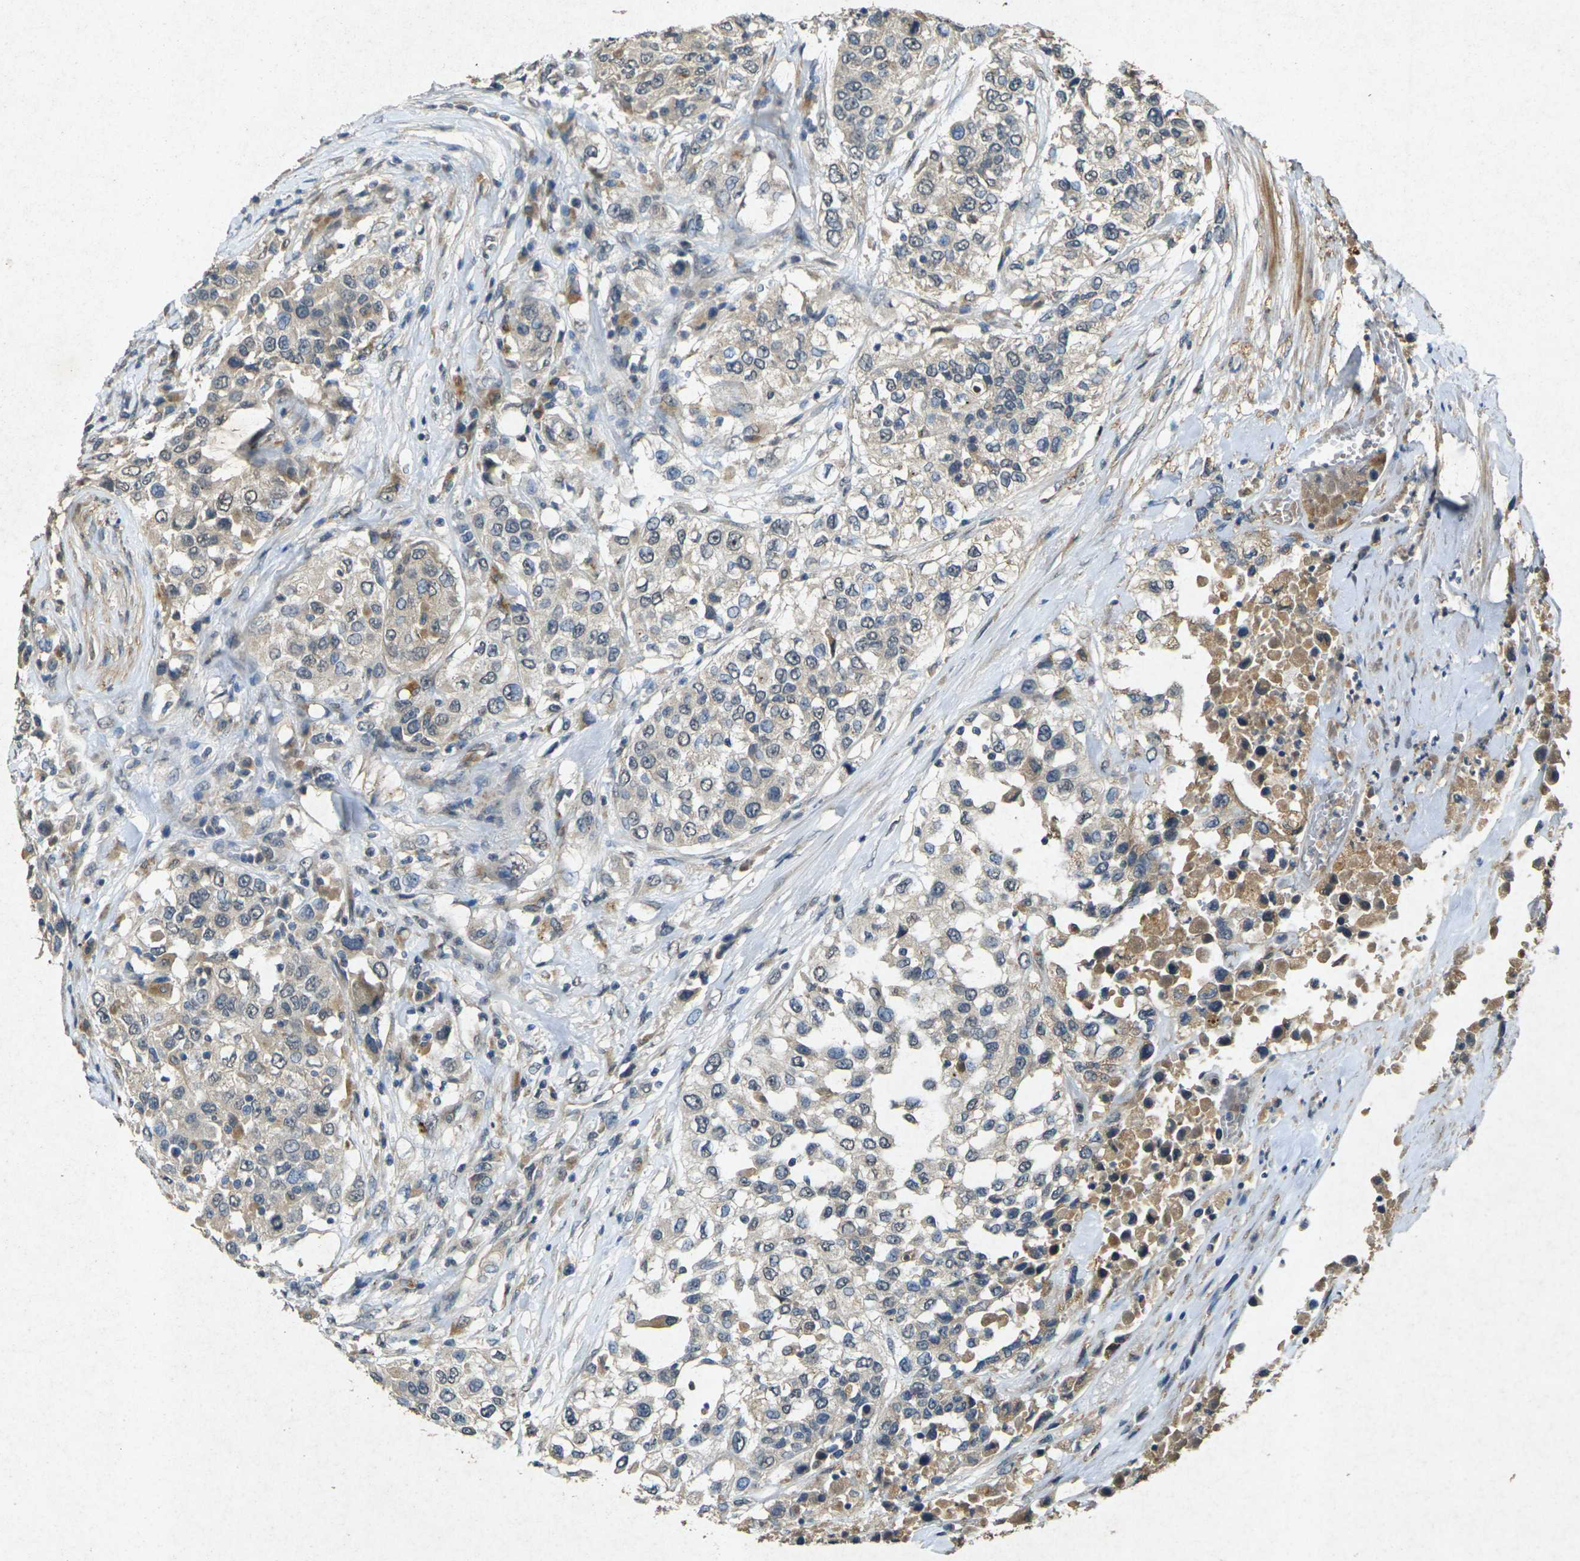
{"staining": {"intensity": "moderate", "quantity": "25%-75%", "location": "cytoplasmic/membranous"}, "tissue": "urothelial cancer", "cell_type": "Tumor cells", "image_type": "cancer", "snomed": [{"axis": "morphology", "description": "Urothelial carcinoma, High grade"}, {"axis": "topography", "description": "Urinary bladder"}], "caption": "IHC (DAB) staining of urothelial cancer demonstrates moderate cytoplasmic/membranous protein expression in approximately 25%-75% of tumor cells. Nuclei are stained in blue.", "gene": "RGMA", "patient": {"sex": "female", "age": 80}}